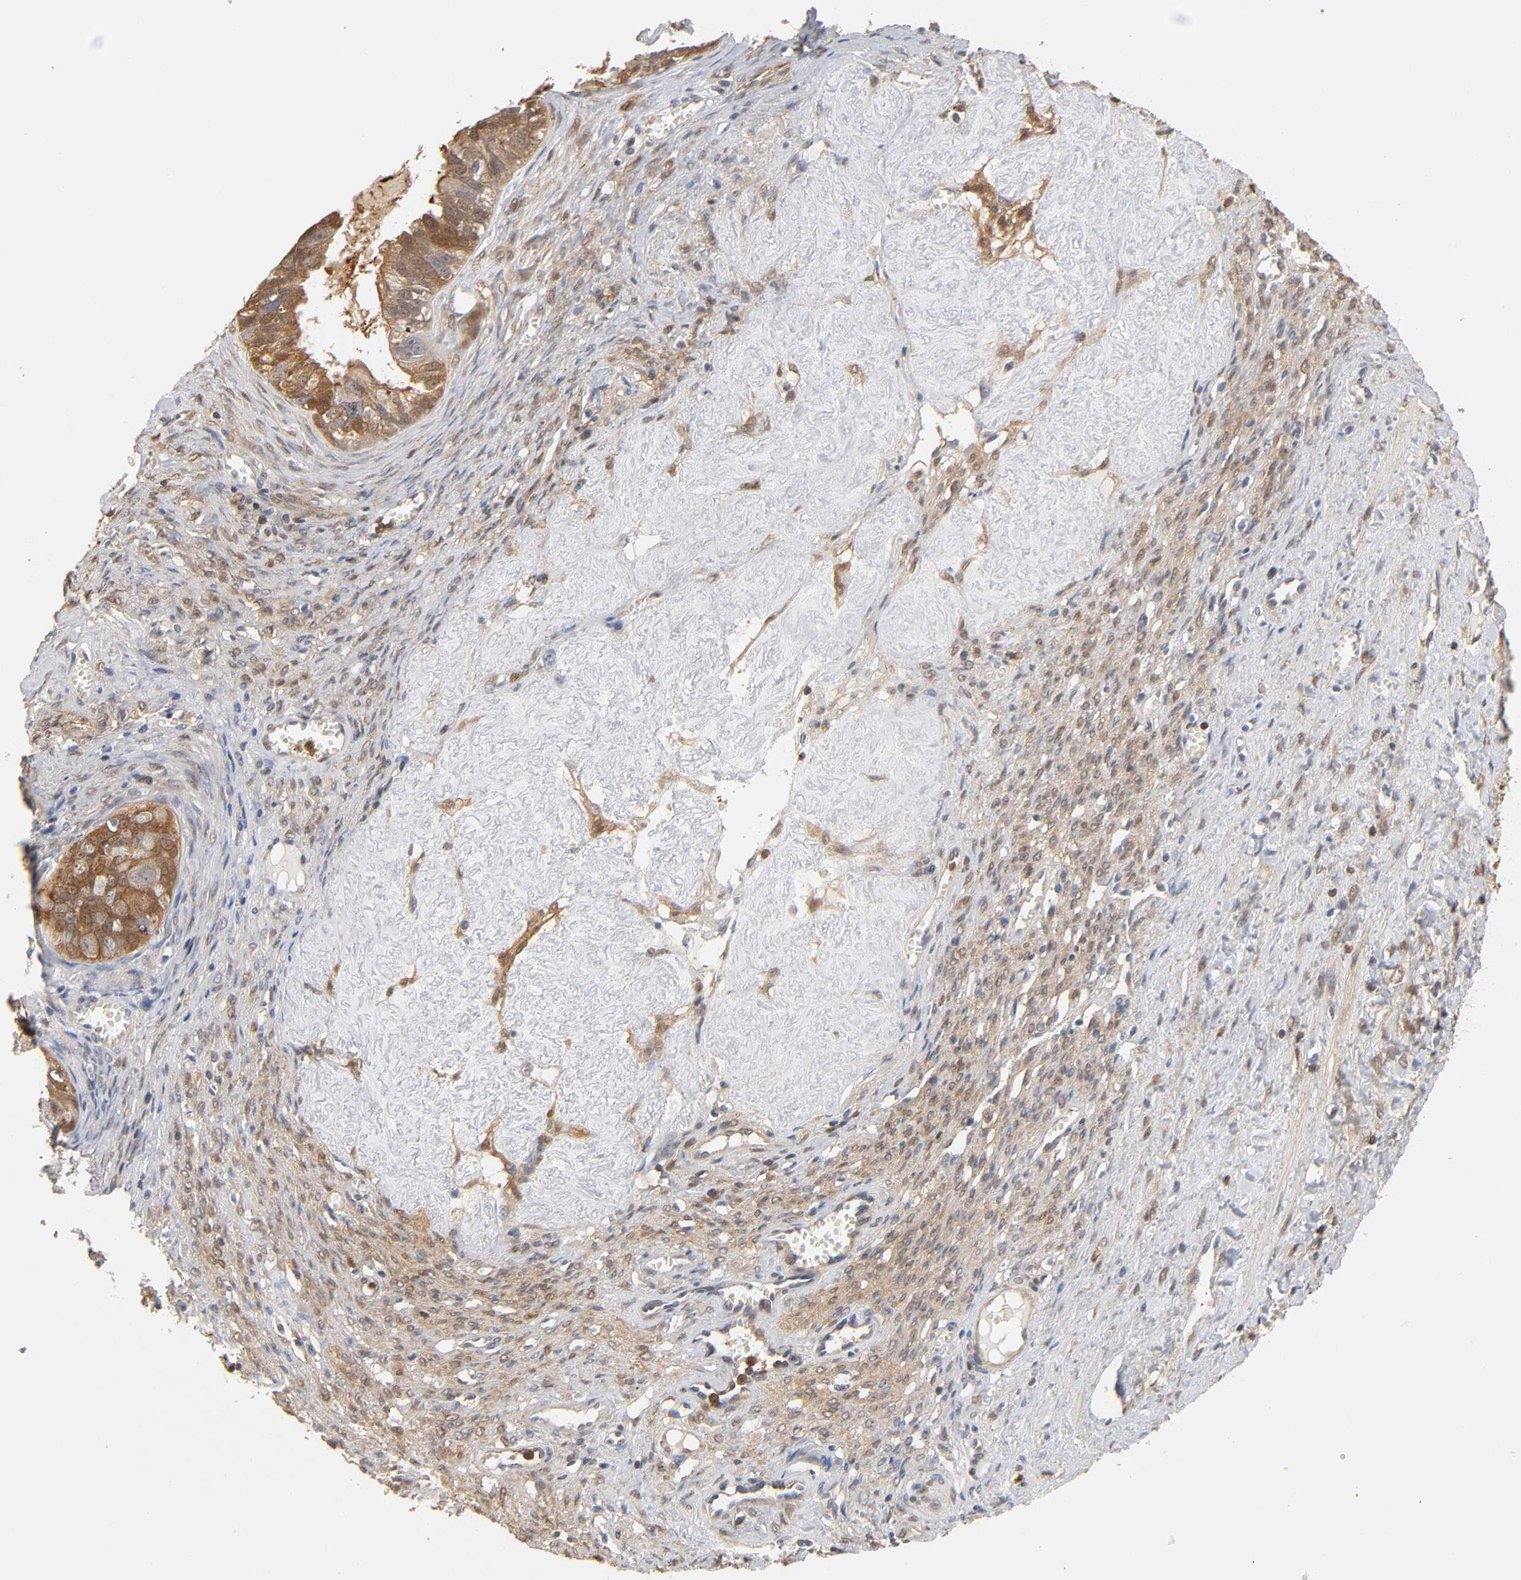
{"staining": {"intensity": "moderate", "quantity": ">75%", "location": "cytoplasmic/membranous"}, "tissue": "ovarian cancer", "cell_type": "Tumor cells", "image_type": "cancer", "snomed": [{"axis": "morphology", "description": "Carcinoma, endometroid"}, {"axis": "topography", "description": "Ovary"}], "caption": "This is a photomicrograph of immunohistochemistry staining of ovarian cancer, which shows moderate positivity in the cytoplasmic/membranous of tumor cells.", "gene": "ANXA11", "patient": {"sex": "female", "age": 85}}